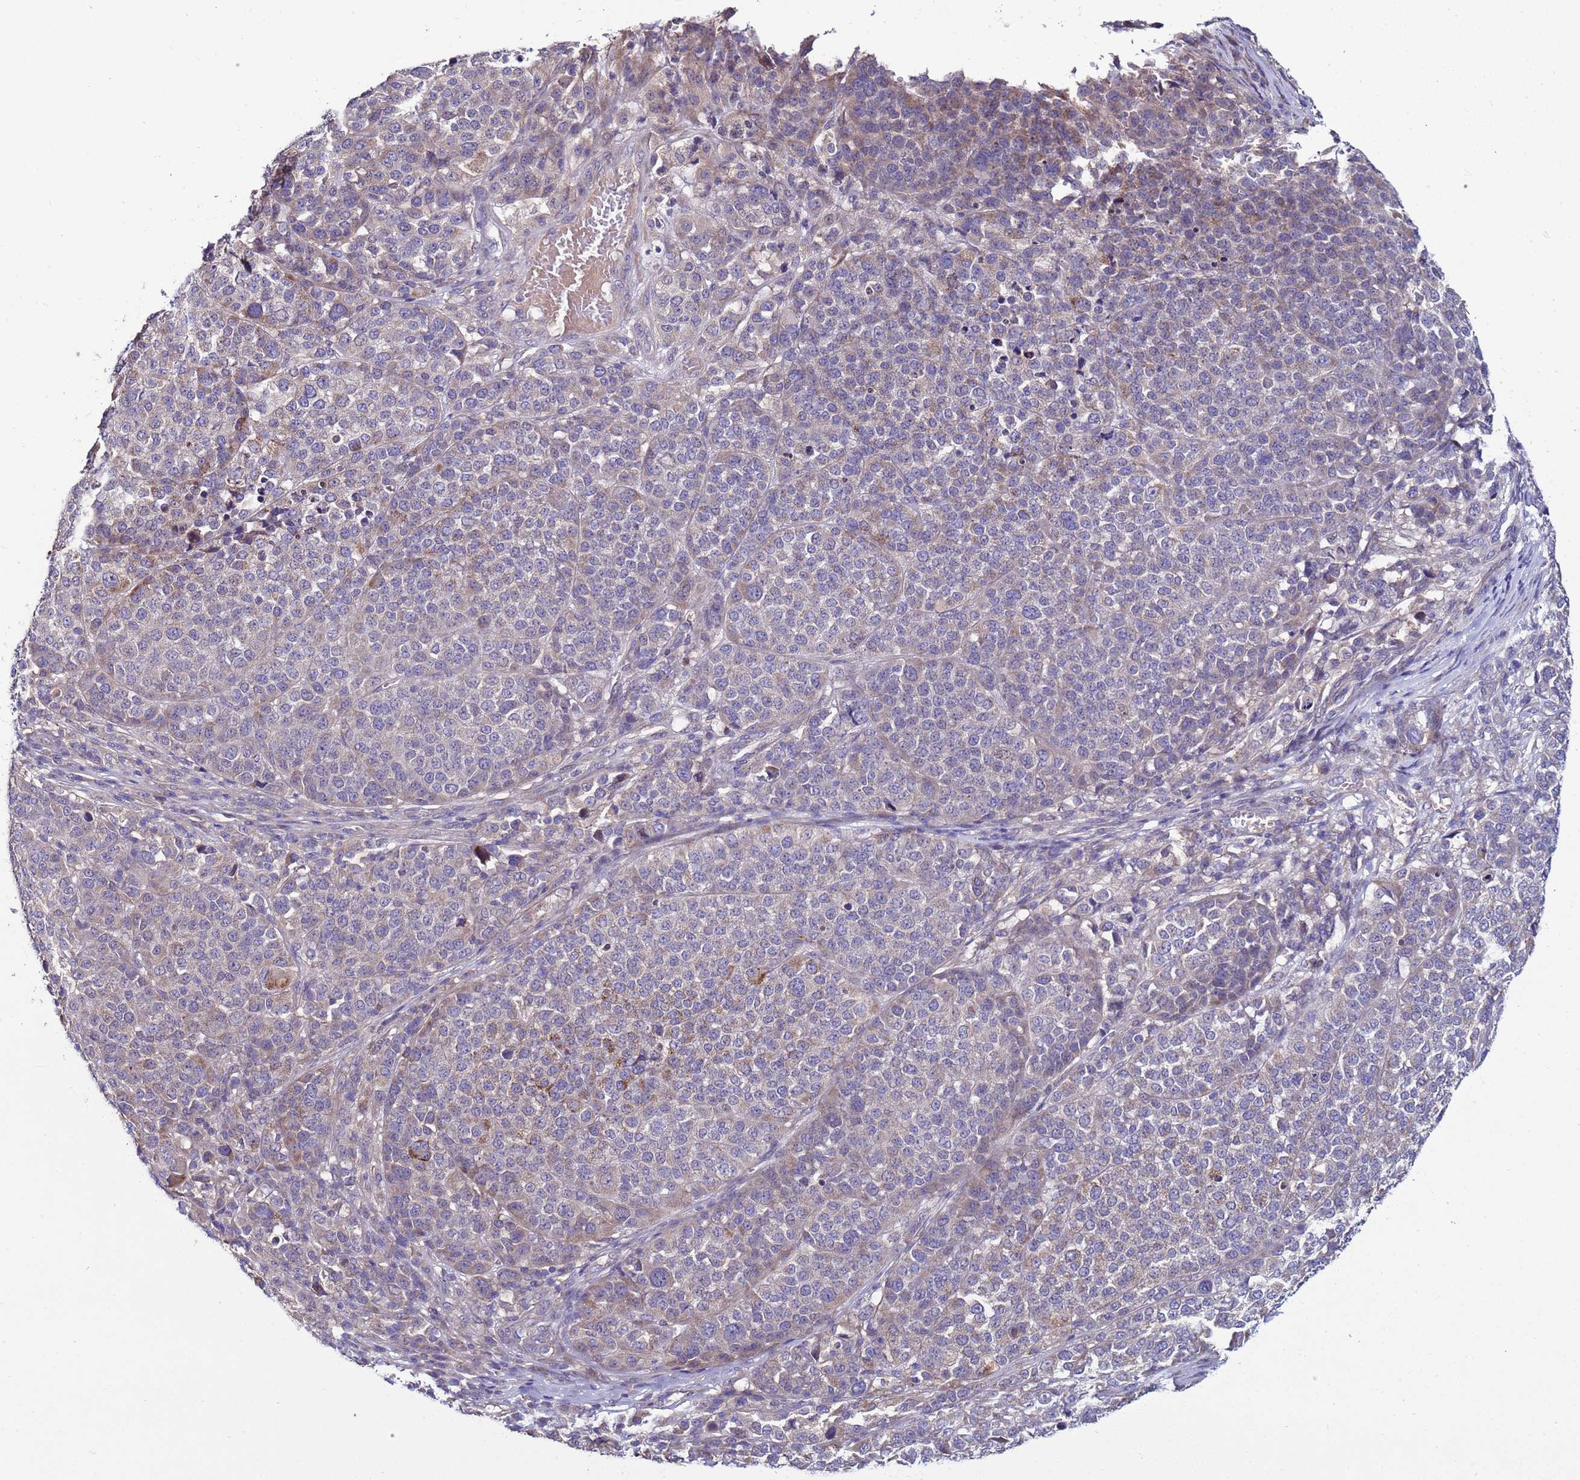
{"staining": {"intensity": "negative", "quantity": "none", "location": "none"}, "tissue": "melanoma", "cell_type": "Tumor cells", "image_type": "cancer", "snomed": [{"axis": "morphology", "description": "Malignant melanoma, Metastatic site"}, {"axis": "topography", "description": "Lymph node"}], "caption": "The immunohistochemistry (IHC) histopathology image has no significant staining in tumor cells of malignant melanoma (metastatic site) tissue.", "gene": "RABL2B", "patient": {"sex": "male", "age": 44}}